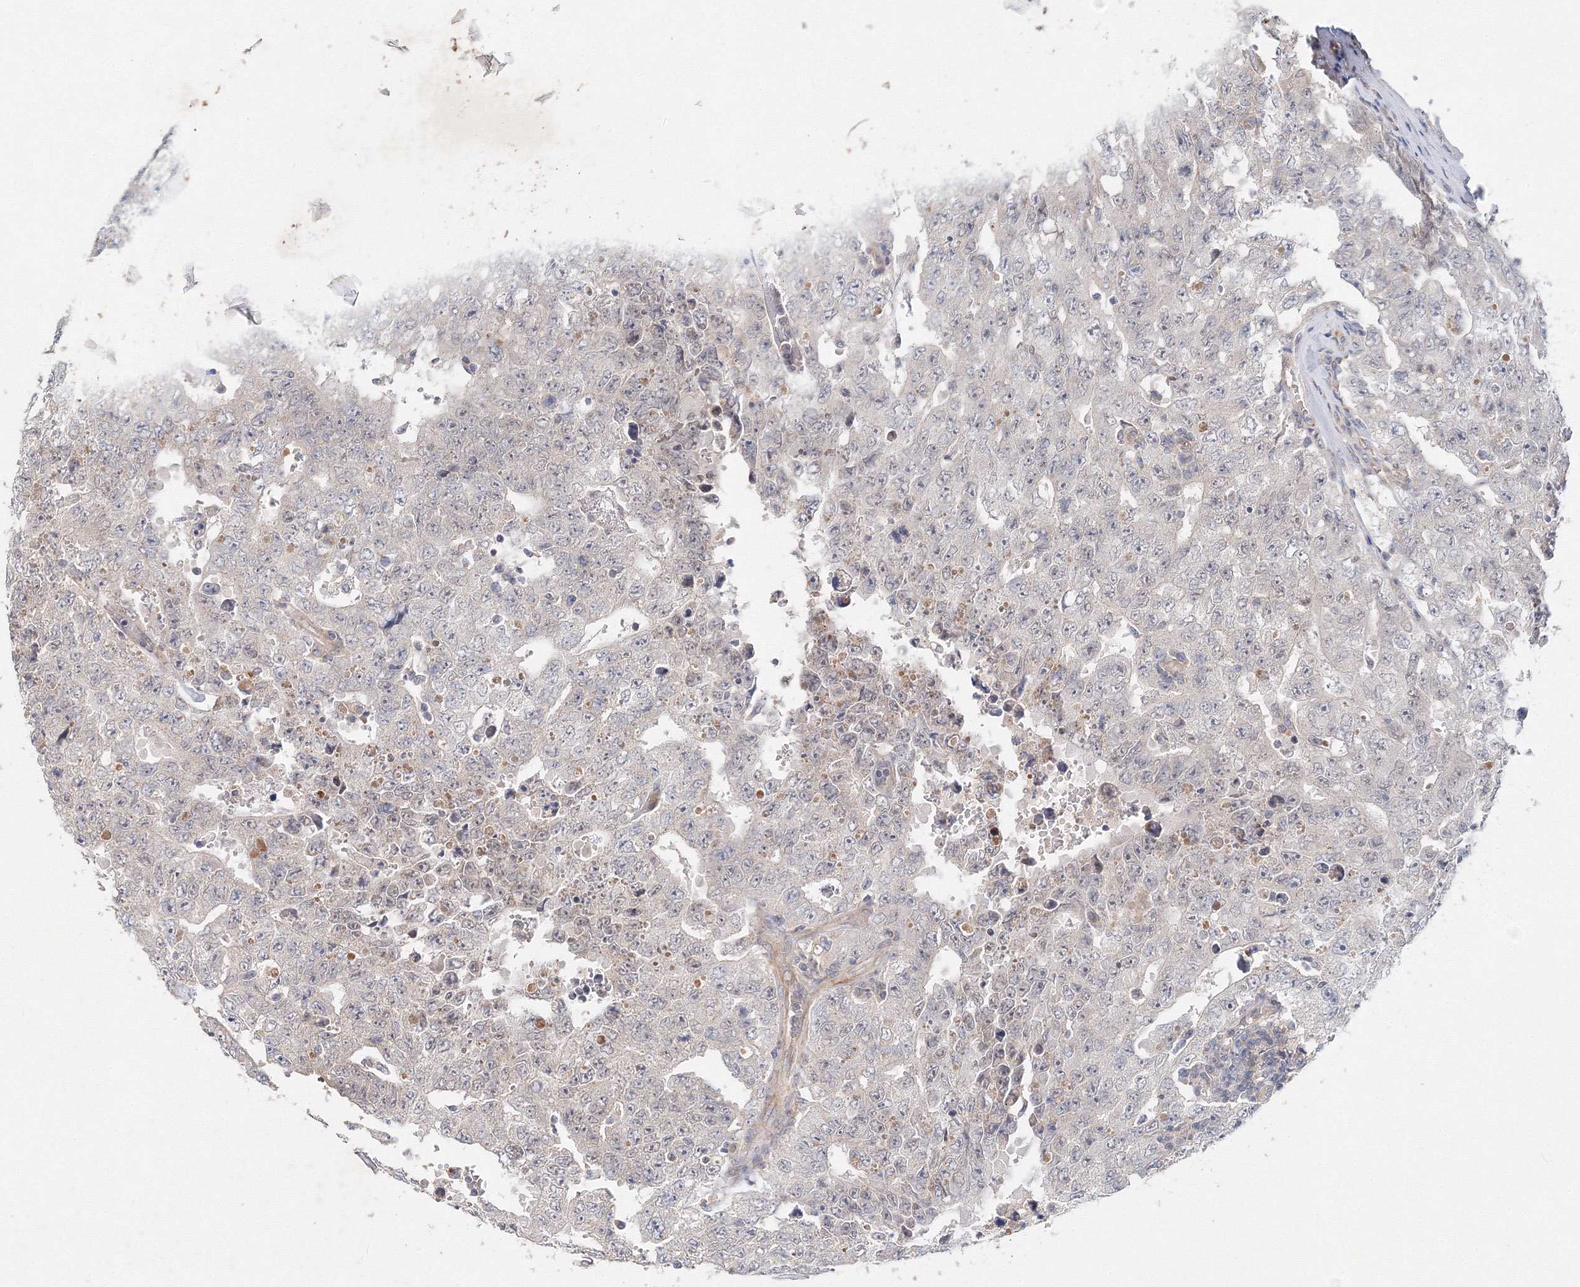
{"staining": {"intensity": "negative", "quantity": "none", "location": "none"}, "tissue": "testis cancer", "cell_type": "Tumor cells", "image_type": "cancer", "snomed": [{"axis": "morphology", "description": "Seminoma, NOS"}, {"axis": "morphology", "description": "Carcinoma, Embryonal, NOS"}, {"axis": "topography", "description": "Testis"}], "caption": "Protein analysis of testis cancer shows no significant expression in tumor cells.", "gene": "WDR49", "patient": {"sex": "male", "age": 43}}